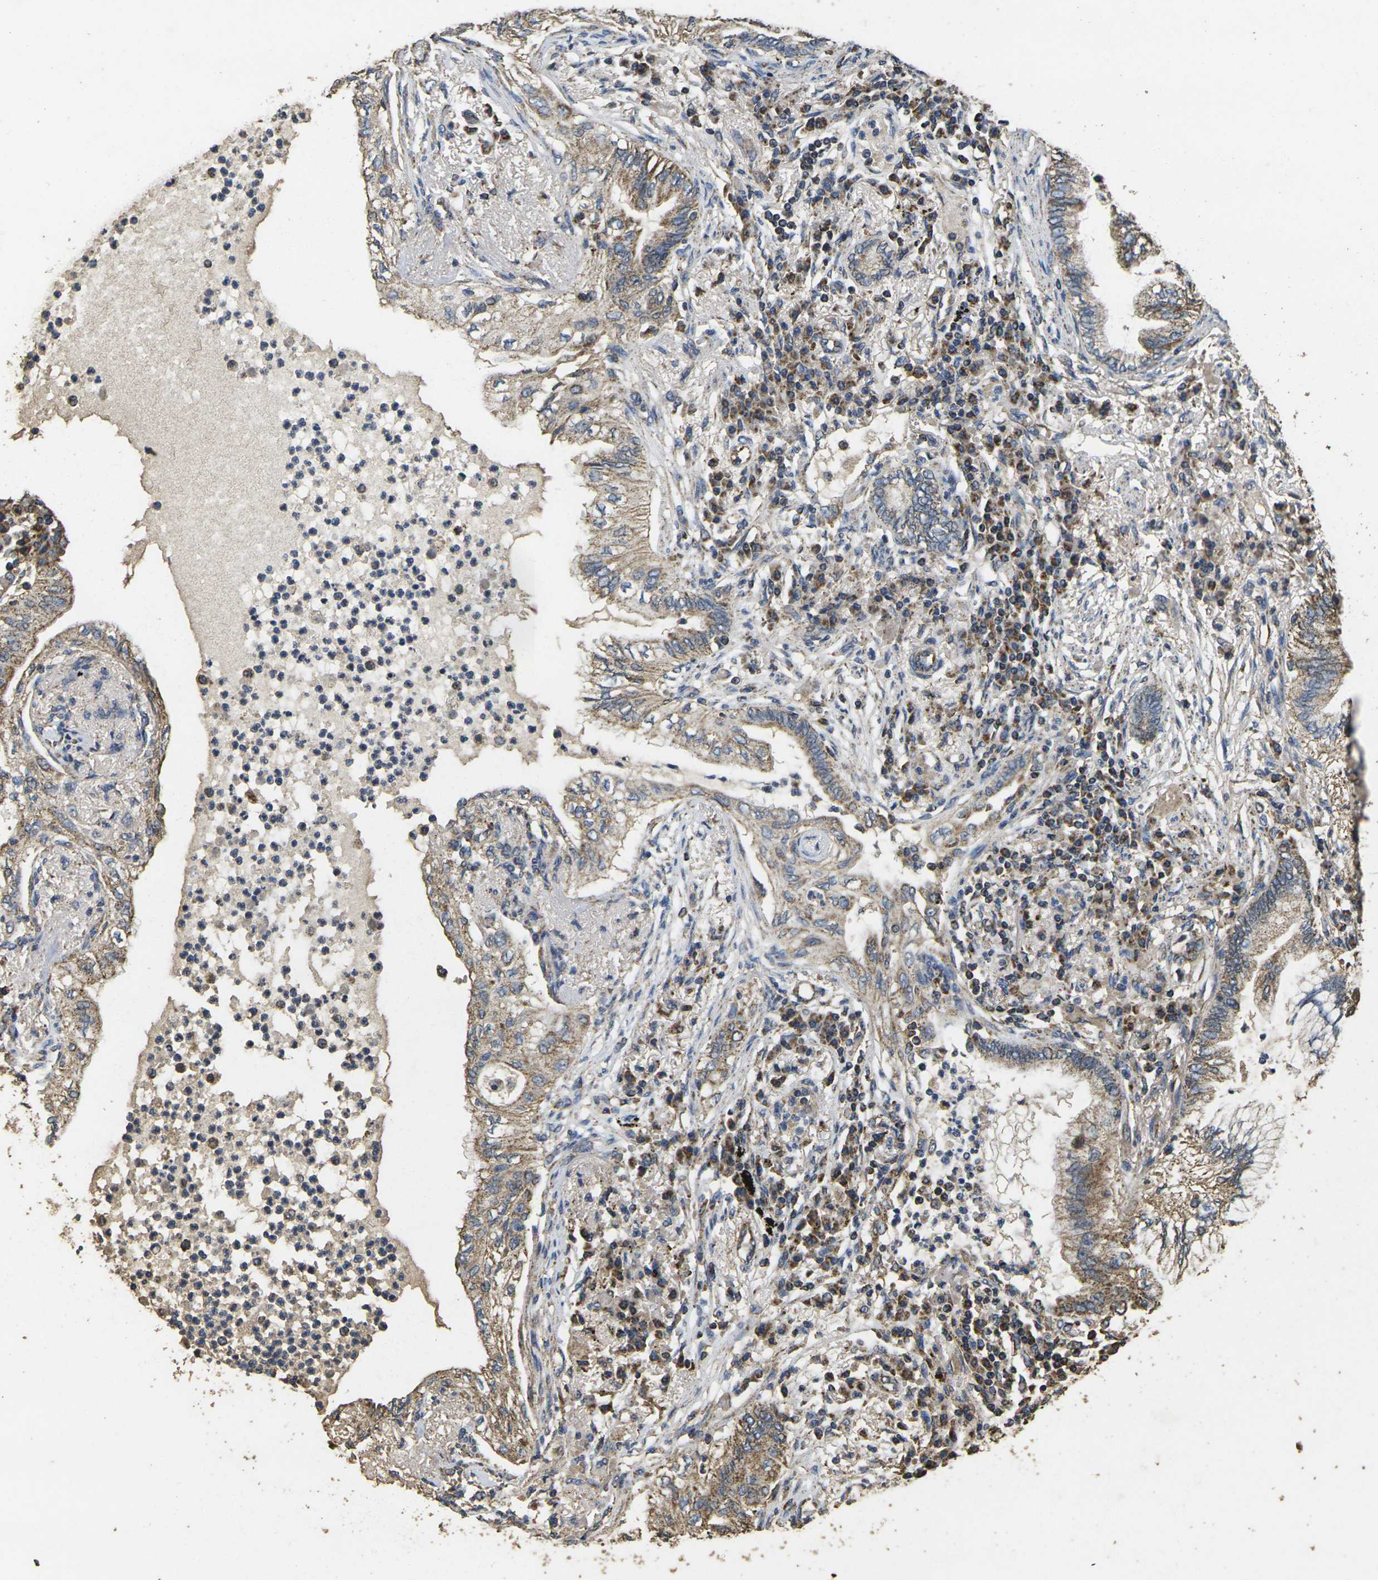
{"staining": {"intensity": "weak", "quantity": ">75%", "location": "cytoplasmic/membranous"}, "tissue": "lung cancer", "cell_type": "Tumor cells", "image_type": "cancer", "snomed": [{"axis": "morphology", "description": "Normal tissue, NOS"}, {"axis": "morphology", "description": "Adenocarcinoma, NOS"}, {"axis": "topography", "description": "Bronchus"}, {"axis": "topography", "description": "Lung"}], "caption": "Lung cancer (adenocarcinoma) was stained to show a protein in brown. There is low levels of weak cytoplasmic/membranous positivity in about >75% of tumor cells.", "gene": "MAPK11", "patient": {"sex": "female", "age": 70}}